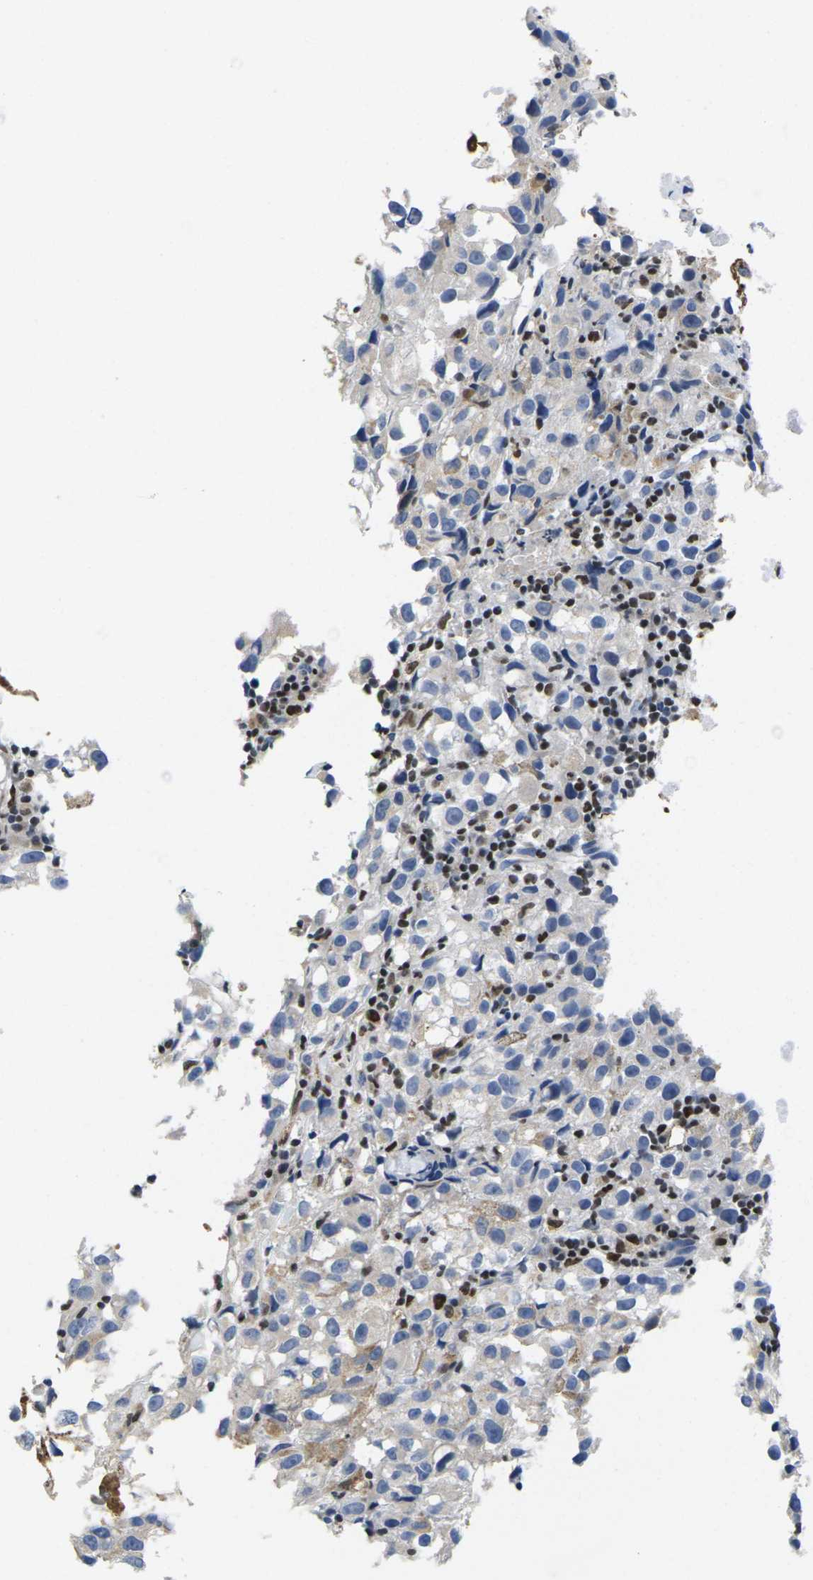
{"staining": {"intensity": "weak", "quantity": "25%-75%", "location": "cytoplasmic/membranous"}, "tissue": "melanoma", "cell_type": "Tumor cells", "image_type": "cancer", "snomed": [{"axis": "morphology", "description": "Malignant melanoma, NOS"}, {"axis": "topography", "description": "Skin"}], "caption": "Tumor cells reveal weak cytoplasmic/membranous positivity in about 25%-75% of cells in melanoma. The protein of interest is stained brown, and the nuclei are stained in blue (DAB (3,3'-diaminobenzidine) IHC with brightfield microscopy, high magnification).", "gene": "IKZF1", "patient": {"sex": "female", "age": 104}}